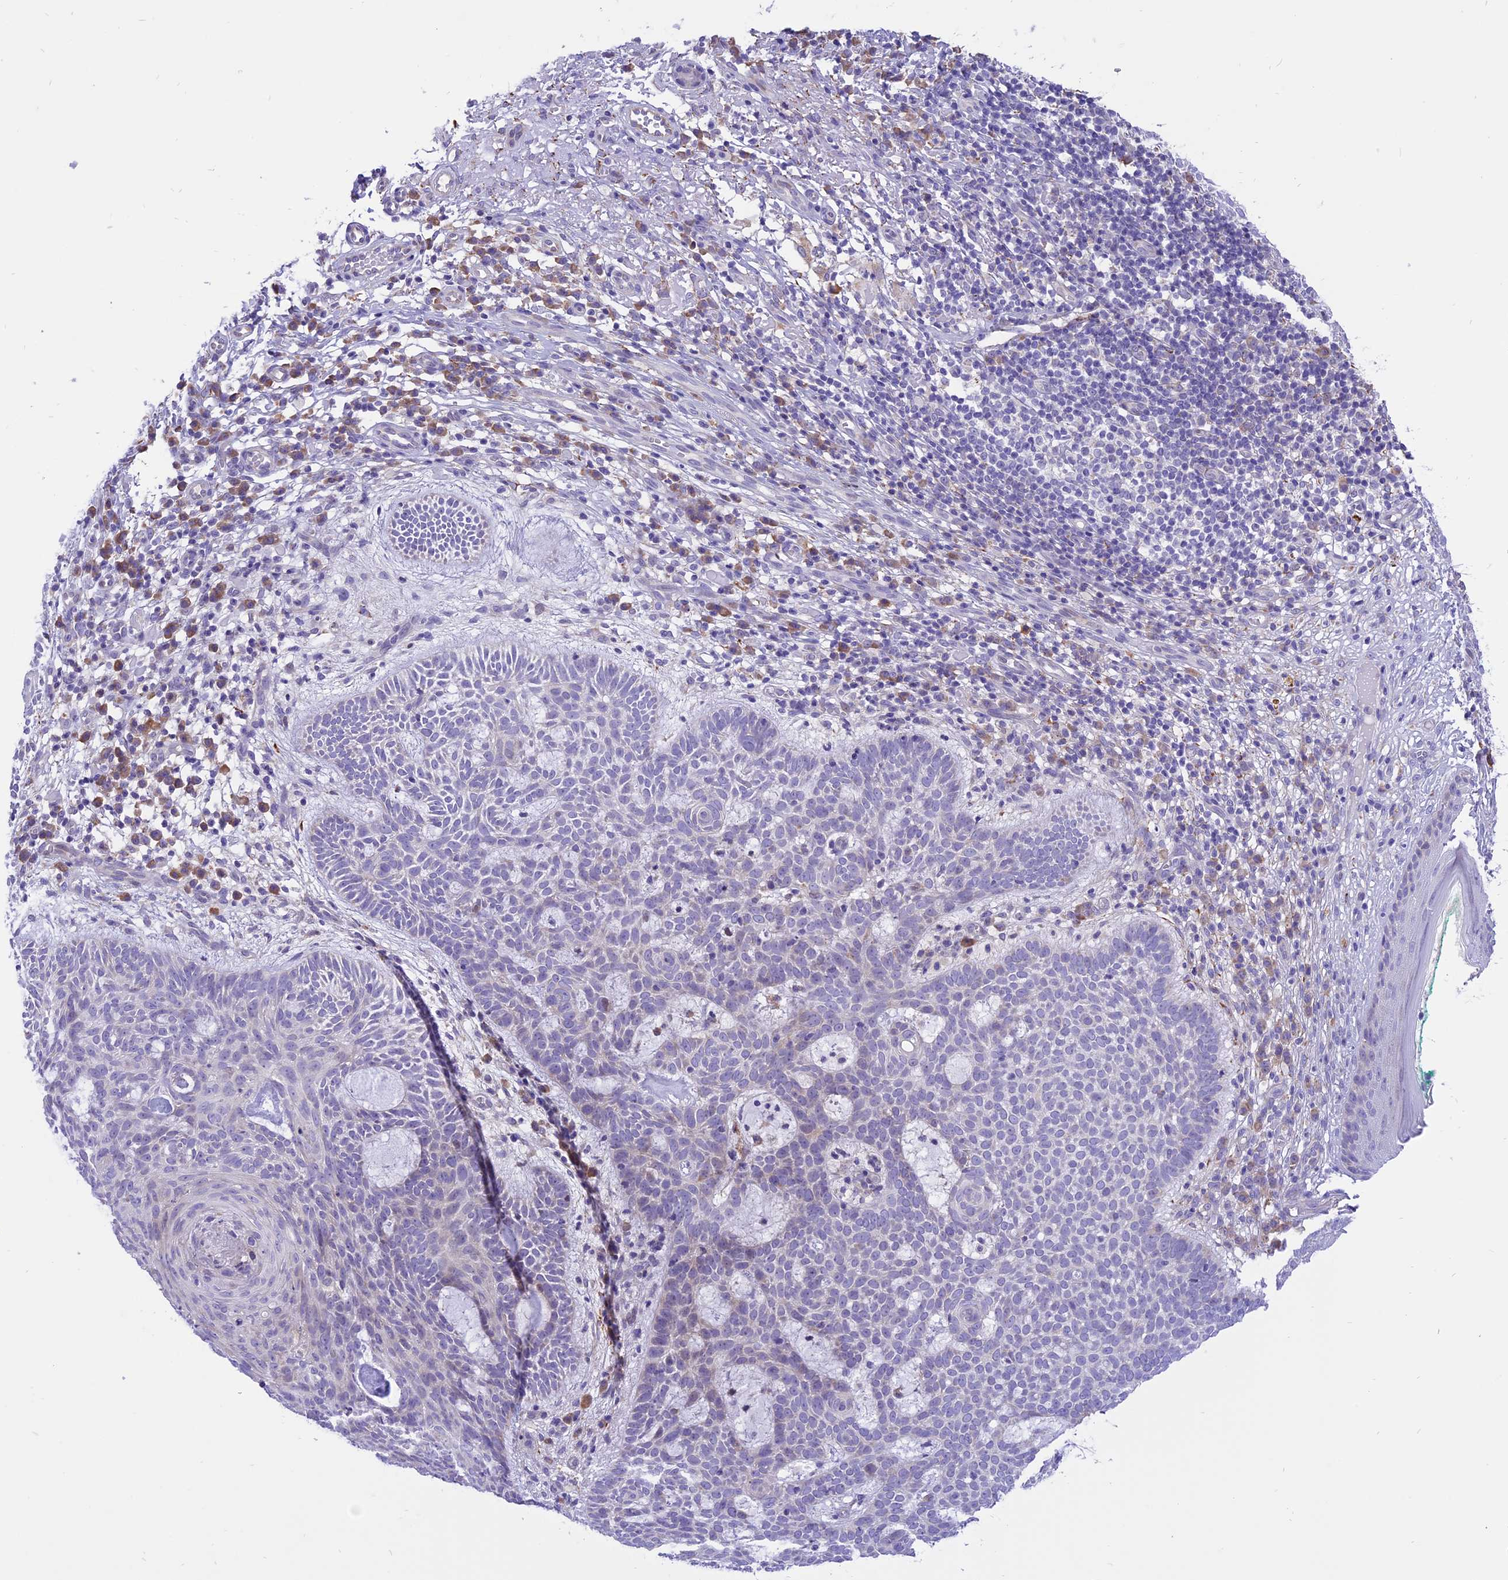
{"staining": {"intensity": "negative", "quantity": "none", "location": "none"}, "tissue": "skin cancer", "cell_type": "Tumor cells", "image_type": "cancer", "snomed": [{"axis": "morphology", "description": "Basal cell carcinoma"}, {"axis": "topography", "description": "Skin"}], "caption": "There is no significant positivity in tumor cells of skin cancer (basal cell carcinoma).", "gene": "ARMCX6", "patient": {"sex": "male", "age": 85}}